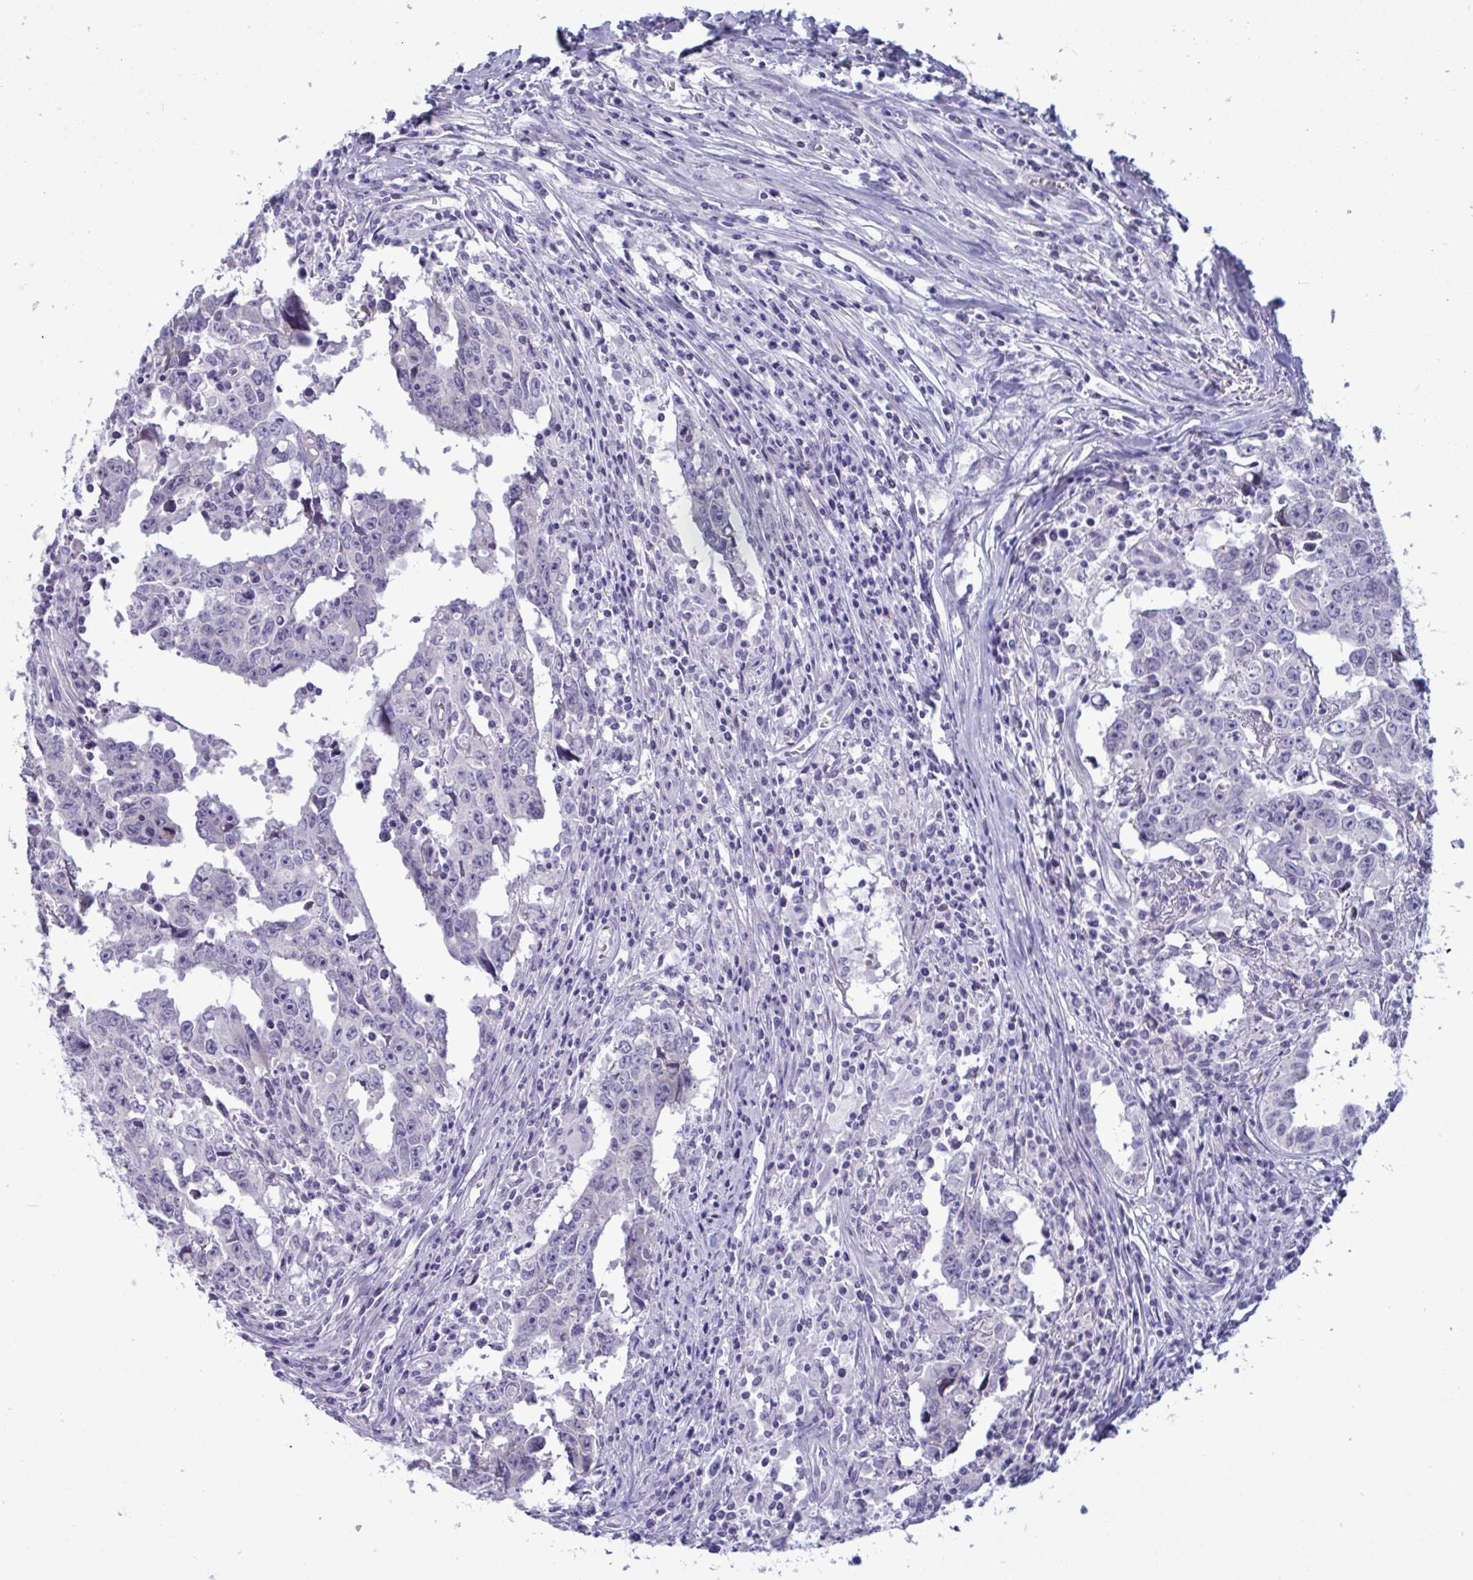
{"staining": {"intensity": "negative", "quantity": "none", "location": "none"}, "tissue": "testis cancer", "cell_type": "Tumor cells", "image_type": "cancer", "snomed": [{"axis": "morphology", "description": "Carcinoma, Embryonal, NOS"}, {"axis": "topography", "description": "Testis"}], "caption": "Immunohistochemical staining of human testis cancer demonstrates no significant staining in tumor cells.", "gene": "ZNF684", "patient": {"sex": "male", "age": 22}}